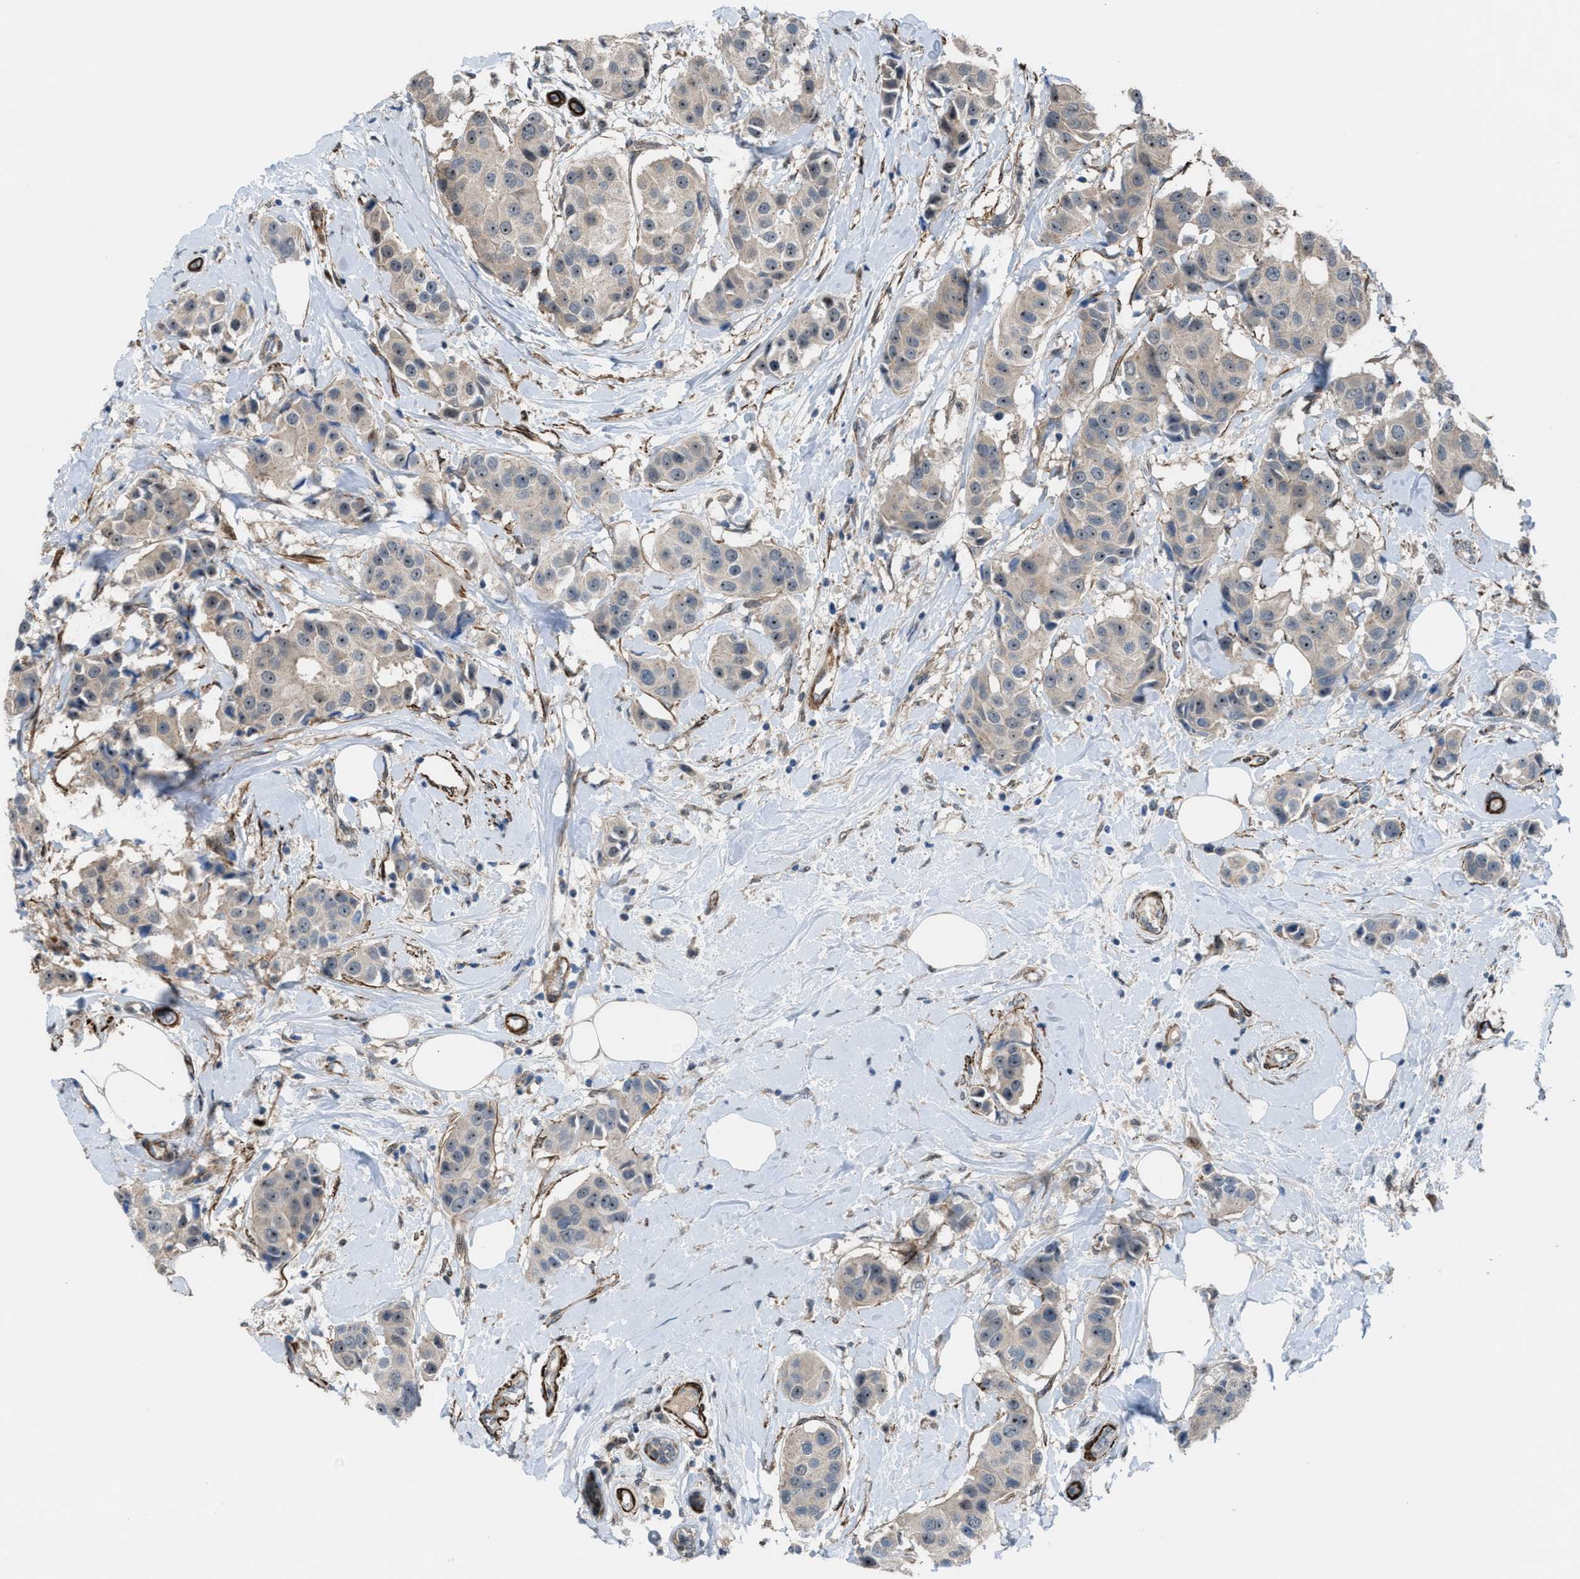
{"staining": {"intensity": "weak", "quantity": ">75%", "location": "nuclear"}, "tissue": "breast cancer", "cell_type": "Tumor cells", "image_type": "cancer", "snomed": [{"axis": "morphology", "description": "Normal tissue, NOS"}, {"axis": "morphology", "description": "Duct carcinoma"}, {"axis": "topography", "description": "Breast"}], "caption": "IHC photomicrograph of neoplastic tissue: human invasive ductal carcinoma (breast) stained using immunohistochemistry reveals low levels of weak protein expression localized specifically in the nuclear of tumor cells, appearing as a nuclear brown color.", "gene": "NQO2", "patient": {"sex": "female", "age": 39}}